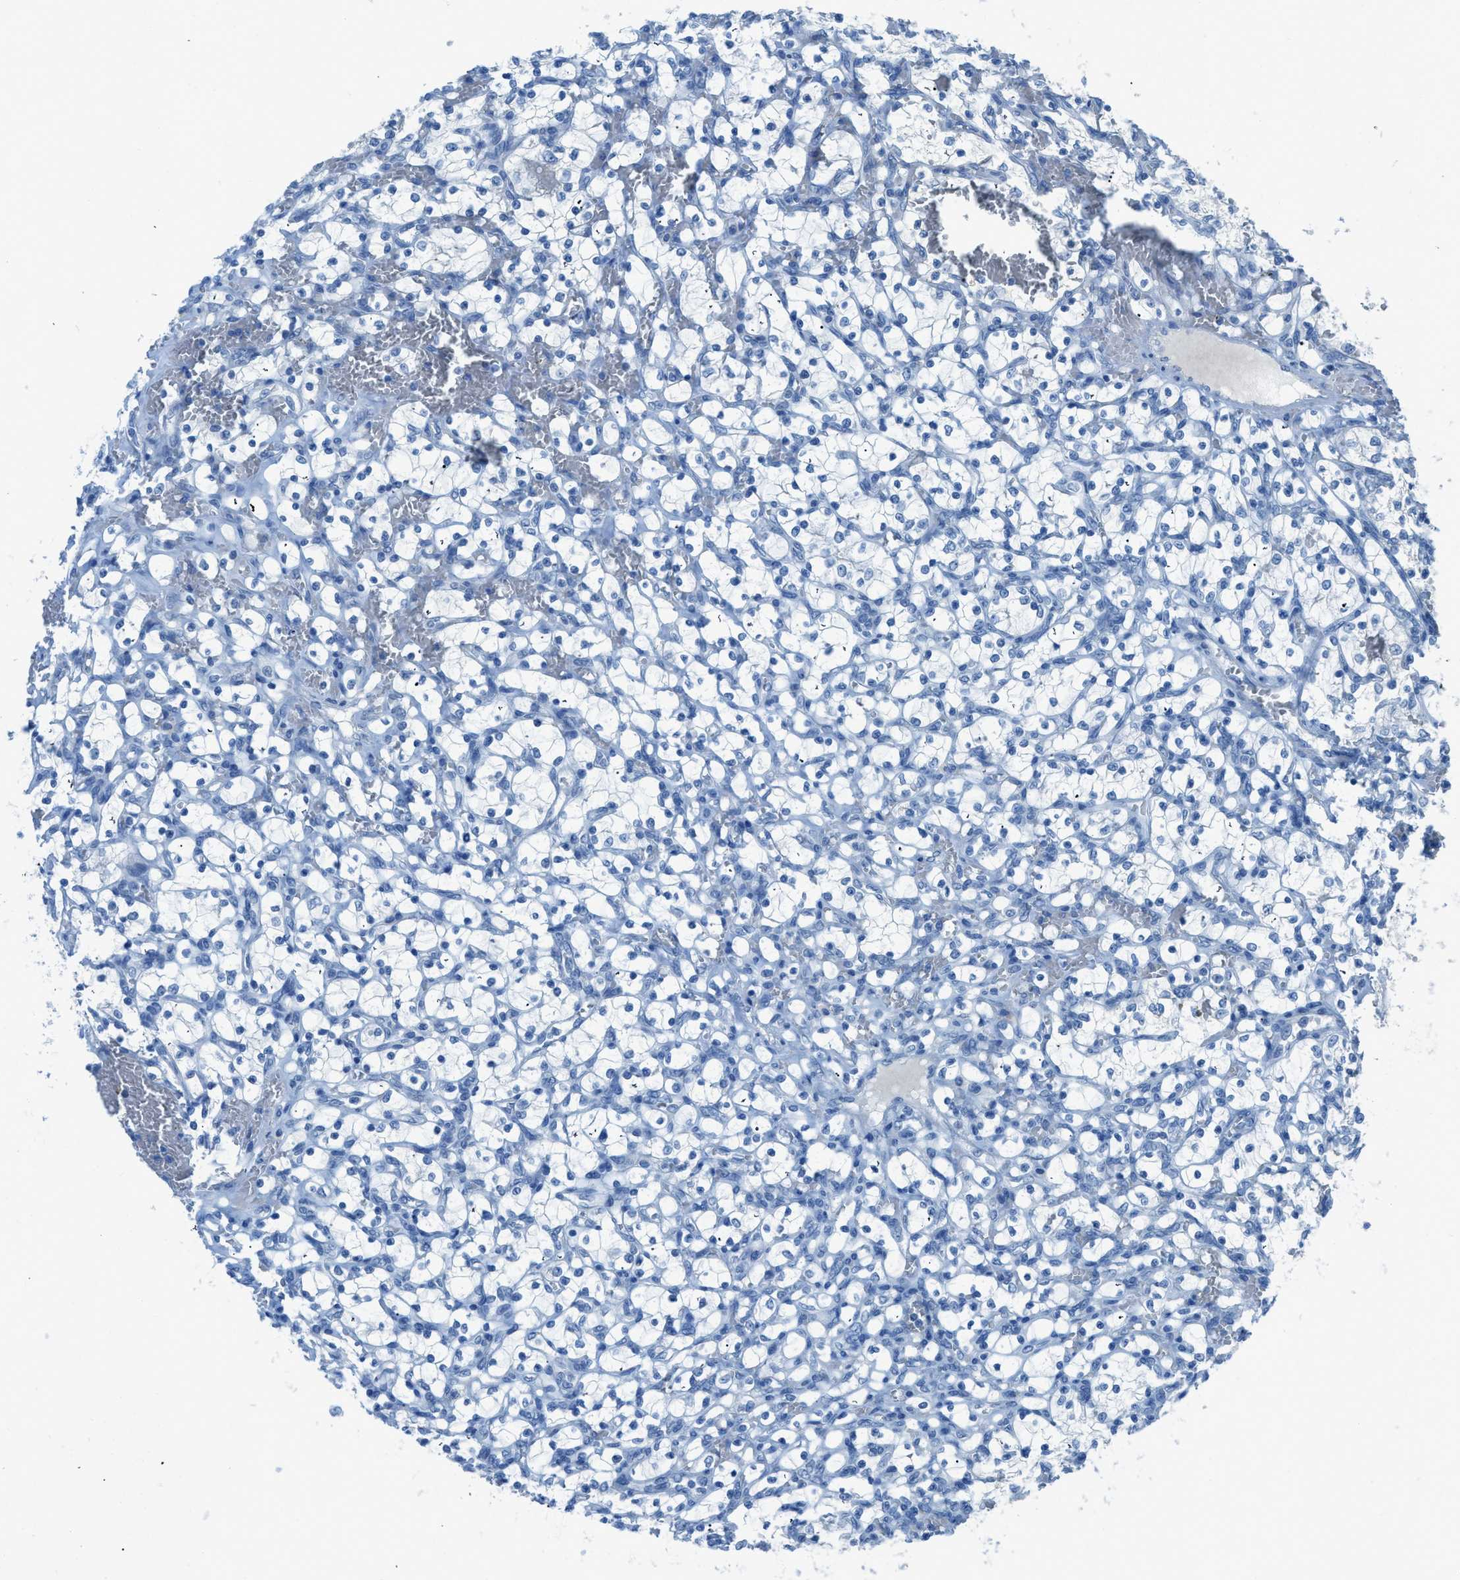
{"staining": {"intensity": "negative", "quantity": "none", "location": "none"}, "tissue": "renal cancer", "cell_type": "Tumor cells", "image_type": "cancer", "snomed": [{"axis": "morphology", "description": "Adenocarcinoma, NOS"}, {"axis": "topography", "description": "Kidney"}], "caption": "The histopathology image exhibits no staining of tumor cells in renal cancer (adenocarcinoma). Brightfield microscopy of immunohistochemistry (IHC) stained with DAB (brown) and hematoxylin (blue), captured at high magnification.", "gene": "ACAN", "patient": {"sex": "female", "age": 69}}